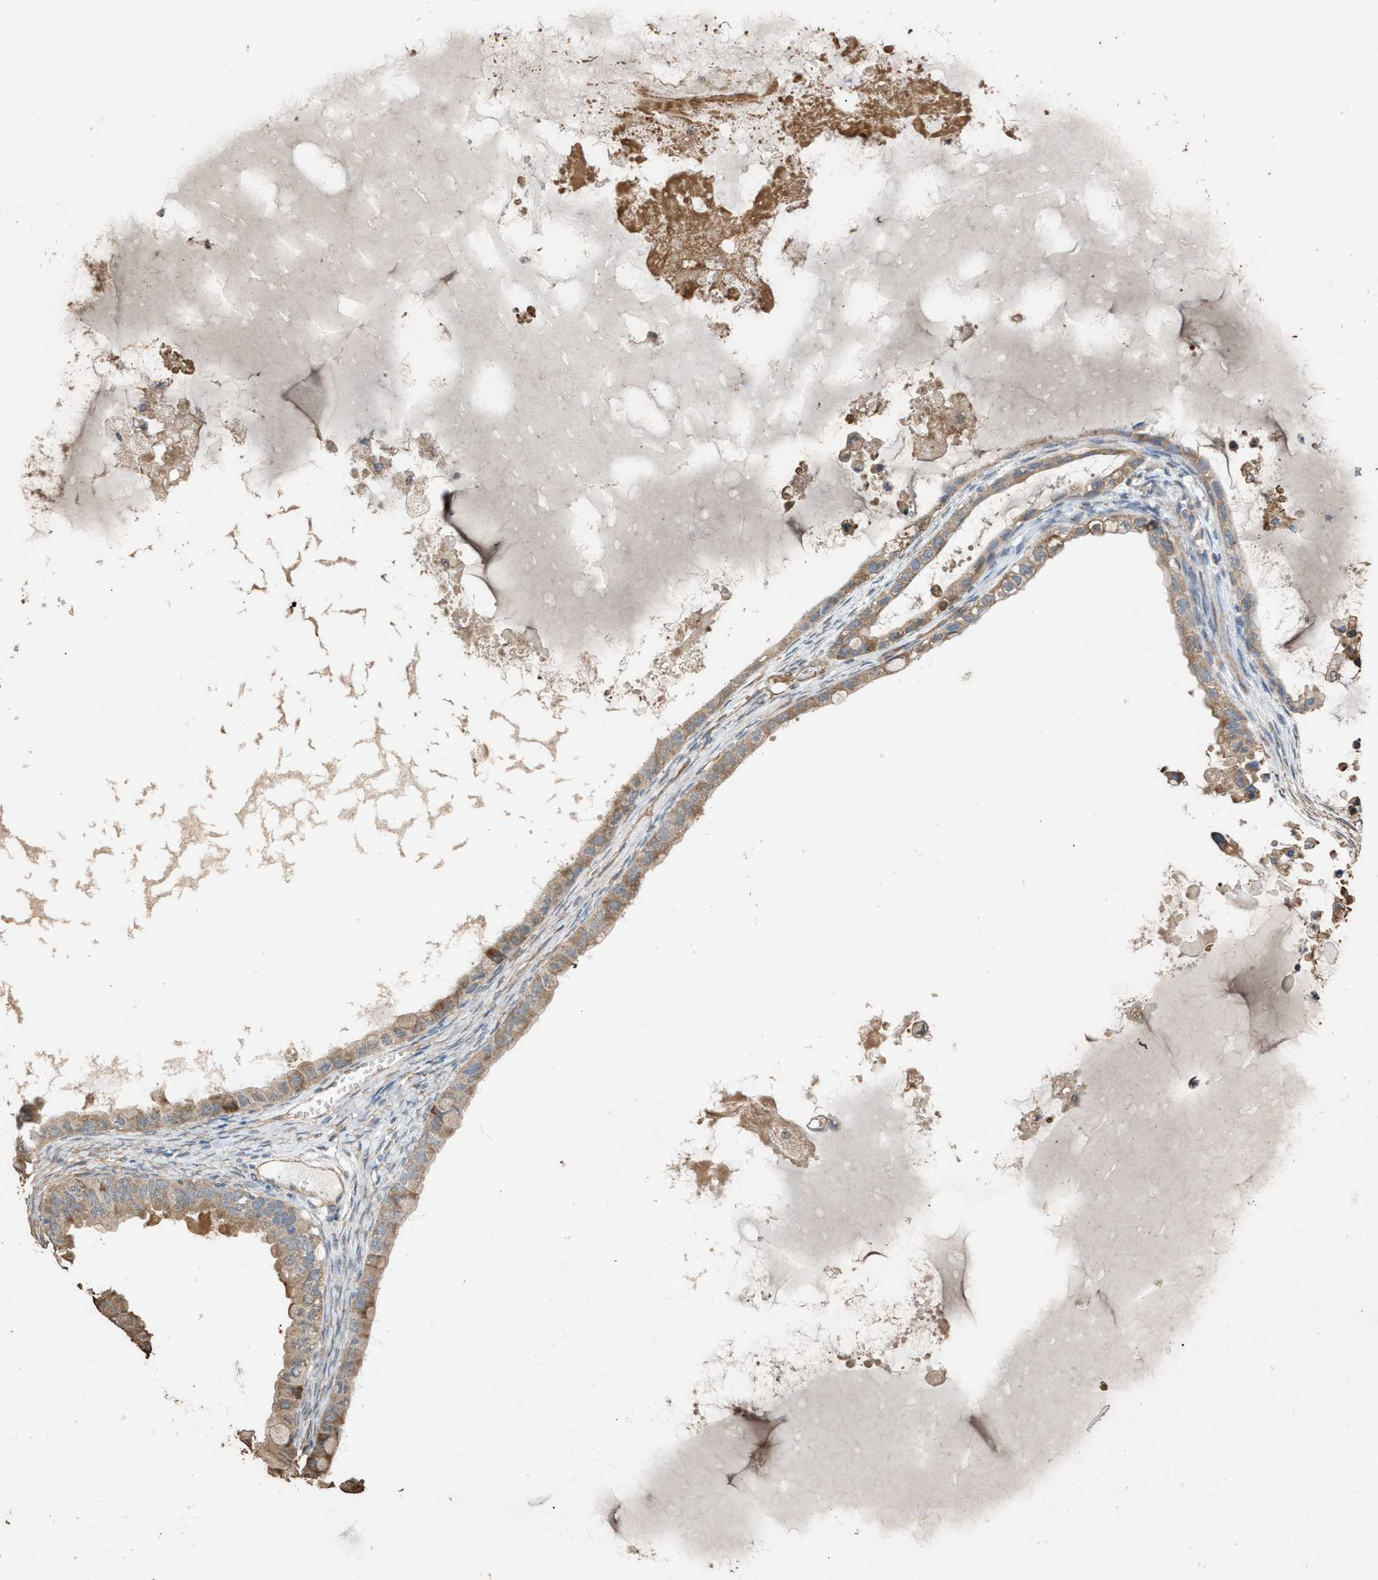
{"staining": {"intensity": "weak", "quantity": ">75%", "location": "cytoplasmic/membranous"}, "tissue": "ovarian cancer", "cell_type": "Tumor cells", "image_type": "cancer", "snomed": [{"axis": "morphology", "description": "Cystadenocarcinoma, mucinous, NOS"}, {"axis": "topography", "description": "Ovary"}], "caption": "Protein staining of ovarian cancer tissue exhibits weak cytoplasmic/membranous staining in approximately >75% of tumor cells. (DAB IHC with brightfield microscopy, high magnification).", "gene": "DCAF7", "patient": {"sex": "female", "age": 80}}